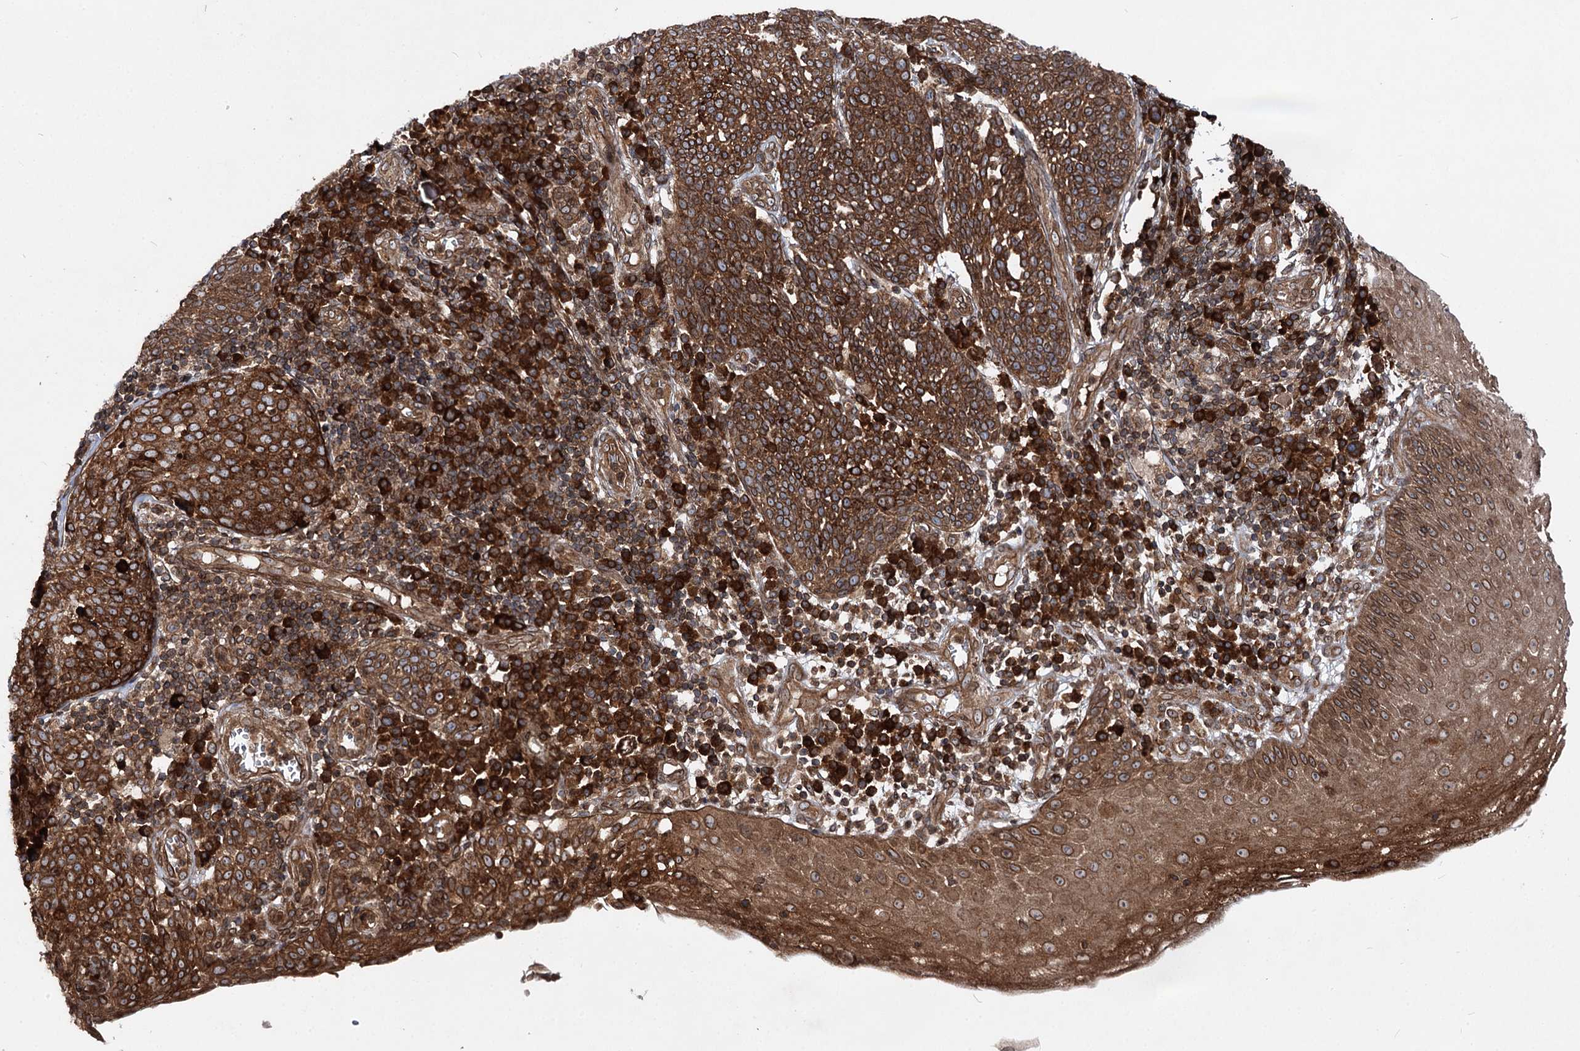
{"staining": {"intensity": "strong", "quantity": ">75%", "location": "cytoplasmic/membranous"}, "tissue": "cervical cancer", "cell_type": "Tumor cells", "image_type": "cancer", "snomed": [{"axis": "morphology", "description": "Squamous cell carcinoma, NOS"}, {"axis": "topography", "description": "Cervix"}], "caption": "A histopathology image showing strong cytoplasmic/membranous expression in approximately >75% of tumor cells in cervical cancer, as visualized by brown immunohistochemical staining.", "gene": "FGFR1OP2", "patient": {"sex": "female", "age": 34}}